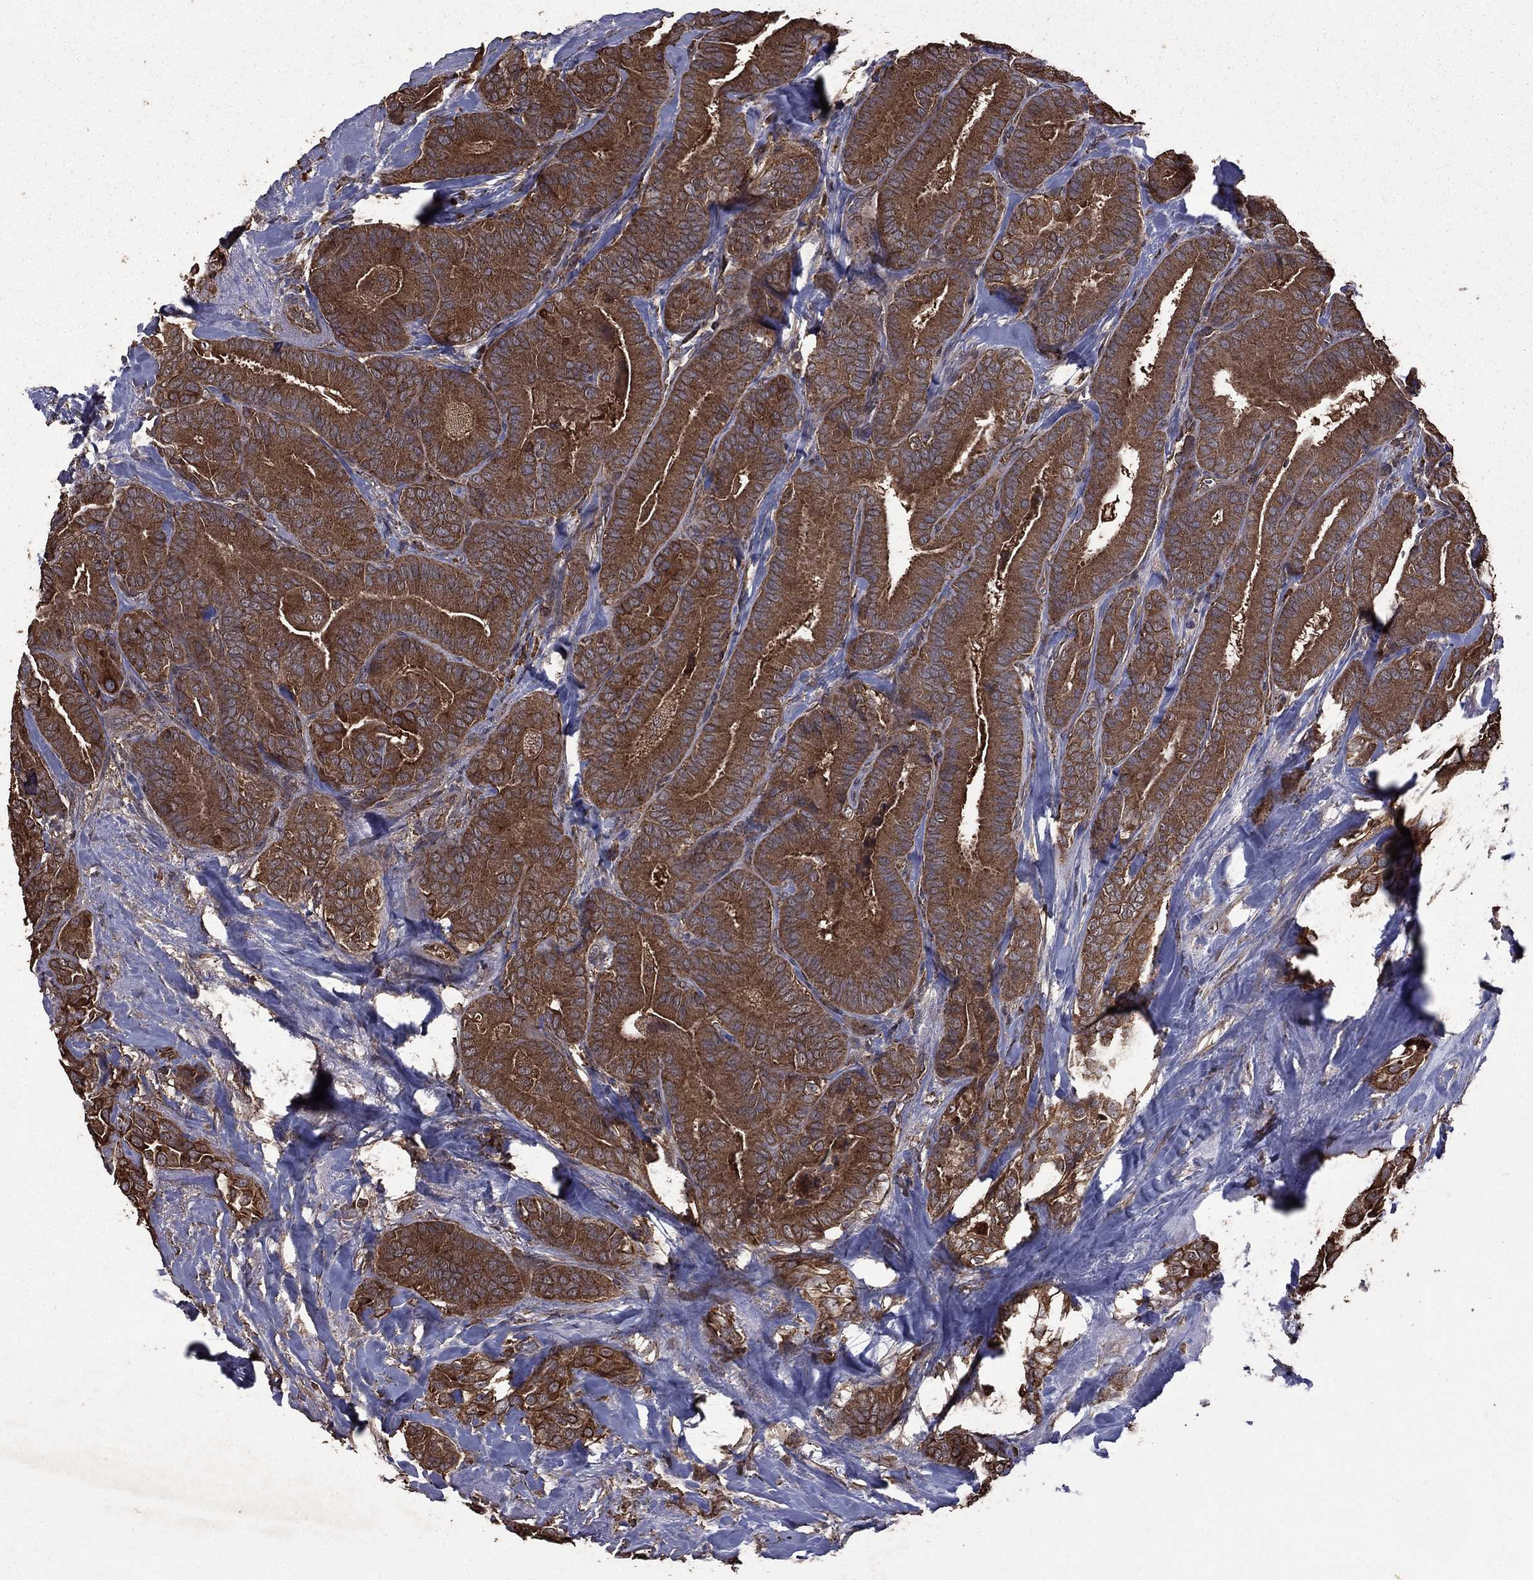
{"staining": {"intensity": "moderate", "quantity": ">75%", "location": "cytoplasmic/membranous"}, "tissue": "thyroid cancer", "cell_type": "Tumor cells", "image_type": "cancer", "snomed": [{"axis": "morphology", "description": "Papillary adenocarcinoma, NOS"}, {"axis": "topography", "description": "Thyroid gland"}], "caption": "Immunohistochemistry histopathology image of neoplastic tissue: human thyroid papillary adenocarcinoma stained using IHC reveals medium levels of moderate protein expression localized specifically in the cytoplasmic/membranous of tumor cells, appearing as a cytoplasmic/membranous brown color.", "gene": "BIRC6", "patient": {"sex": "male", "age": 61}}